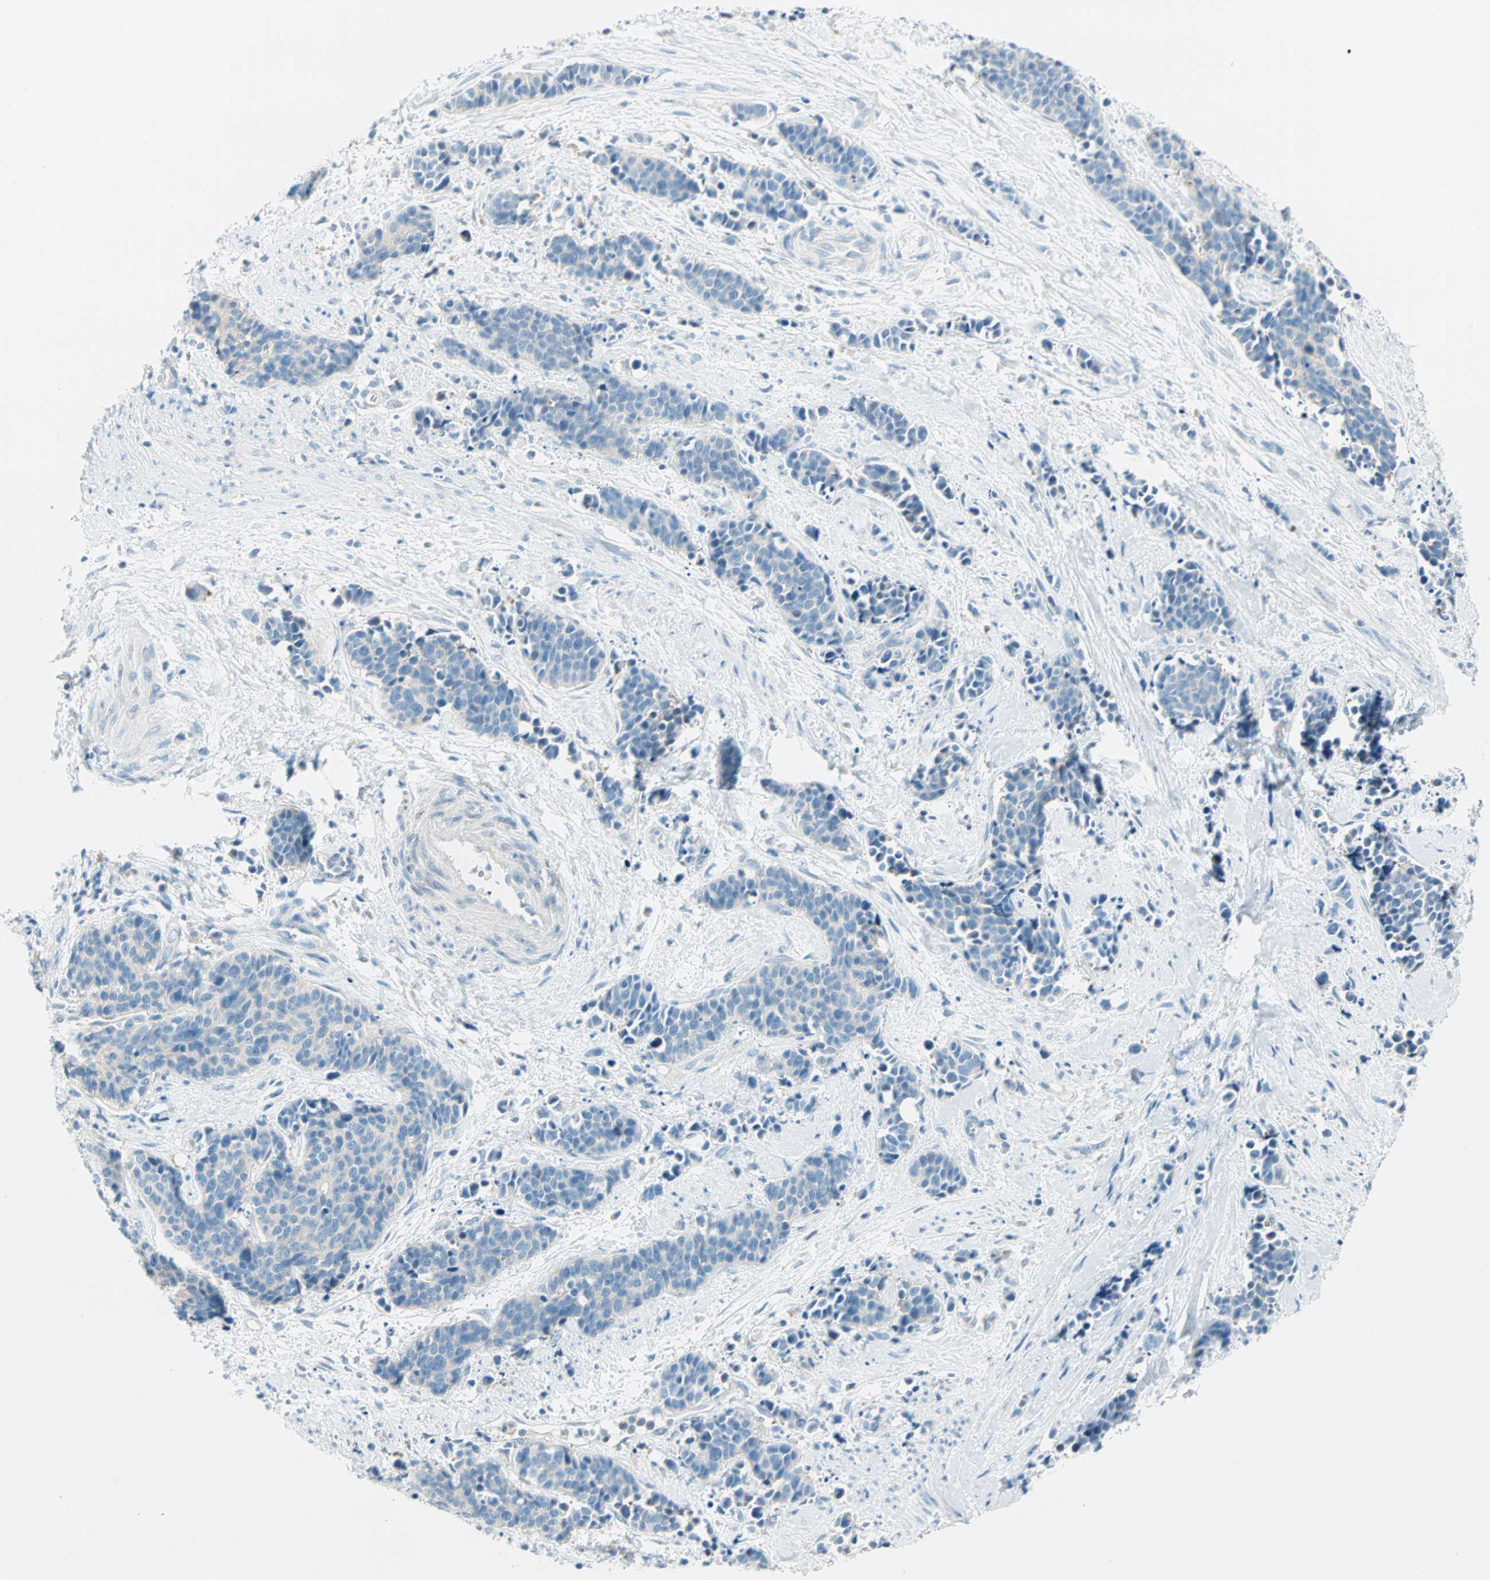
{"staining": {"intensity": "negative", "quantity": "none", "location": "none"}, "tissue": "cervical cancer", "cell_type": "Tumor cells", "image_type": "cancer", "snomed": [{"axis": "morphology", "description": "Squamous cell carcinoma, NOS"}, {"axis": "topography", "description": "Cervix"}], "caption": "Histopathology image shows no significant protein staining in tumor cells of cervical cancer.", "gene": "TMEM163", "patient": {"sex": "female", "age": 35}}